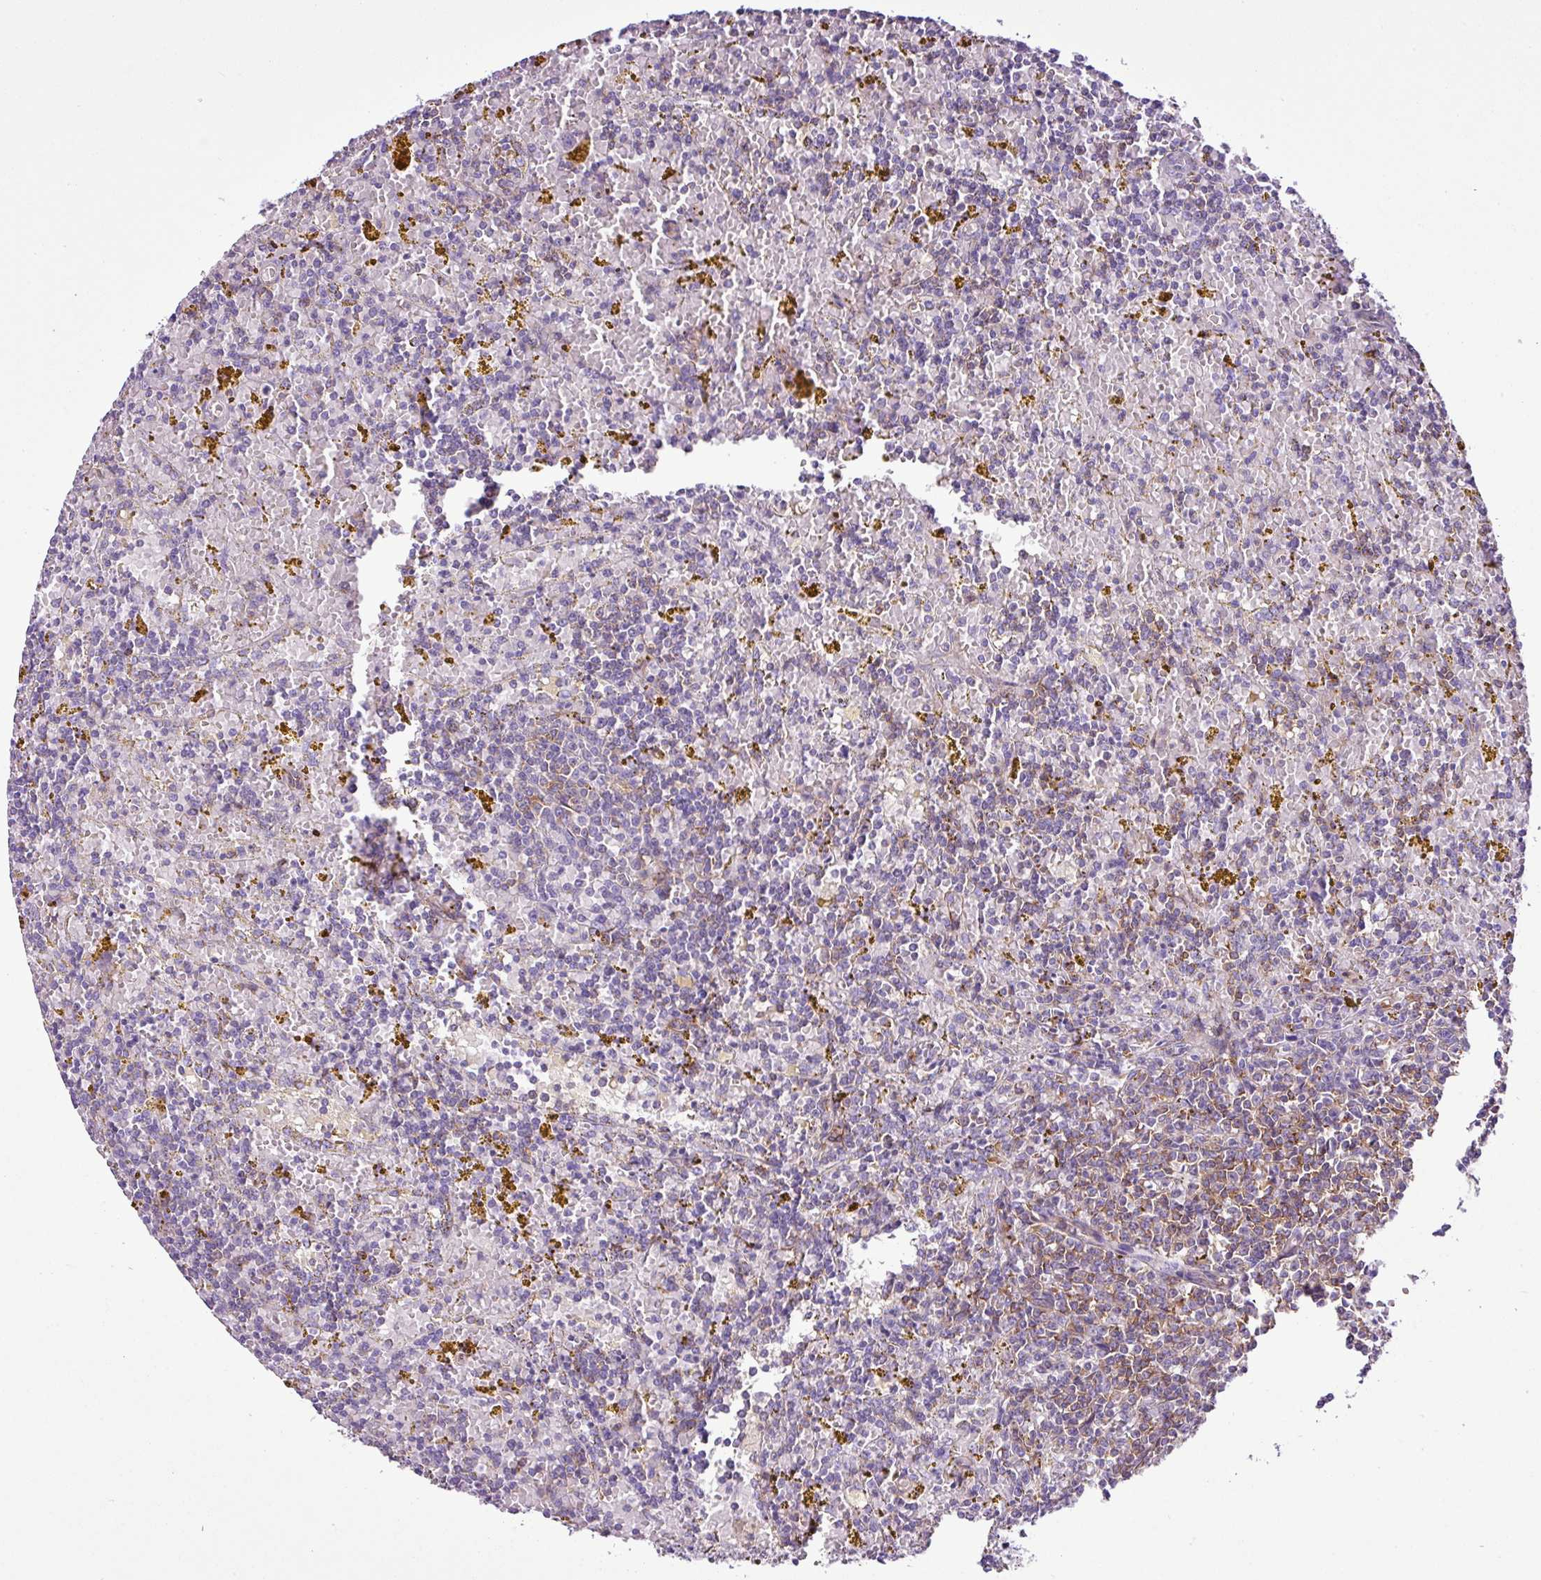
{"staining": {"intensity": "moderate", "quantity": "<25%", "location": "cytoplasmic/membranous"}, "tissue": "lymphoma", "cell_type": "Tumor cells", "image_type": "cancer", "snomed": [{"axis": "morphology", "description": "Malignant lymphoma, non-Hodgkin's type, Low grade"}, {"axis": "topography", "description": "Spleen"}, {"axis": "topography", "description": "Lymph node"}], "caption": "A brown stain labels moderate cytoplasmic/membranous positivity of a protein in human lymphoma tumor cells. (Brightfield microscopy of DAB IHC at high magnification).", "gene": "EME2", "patient": {"sex": "female", "age": 66}}